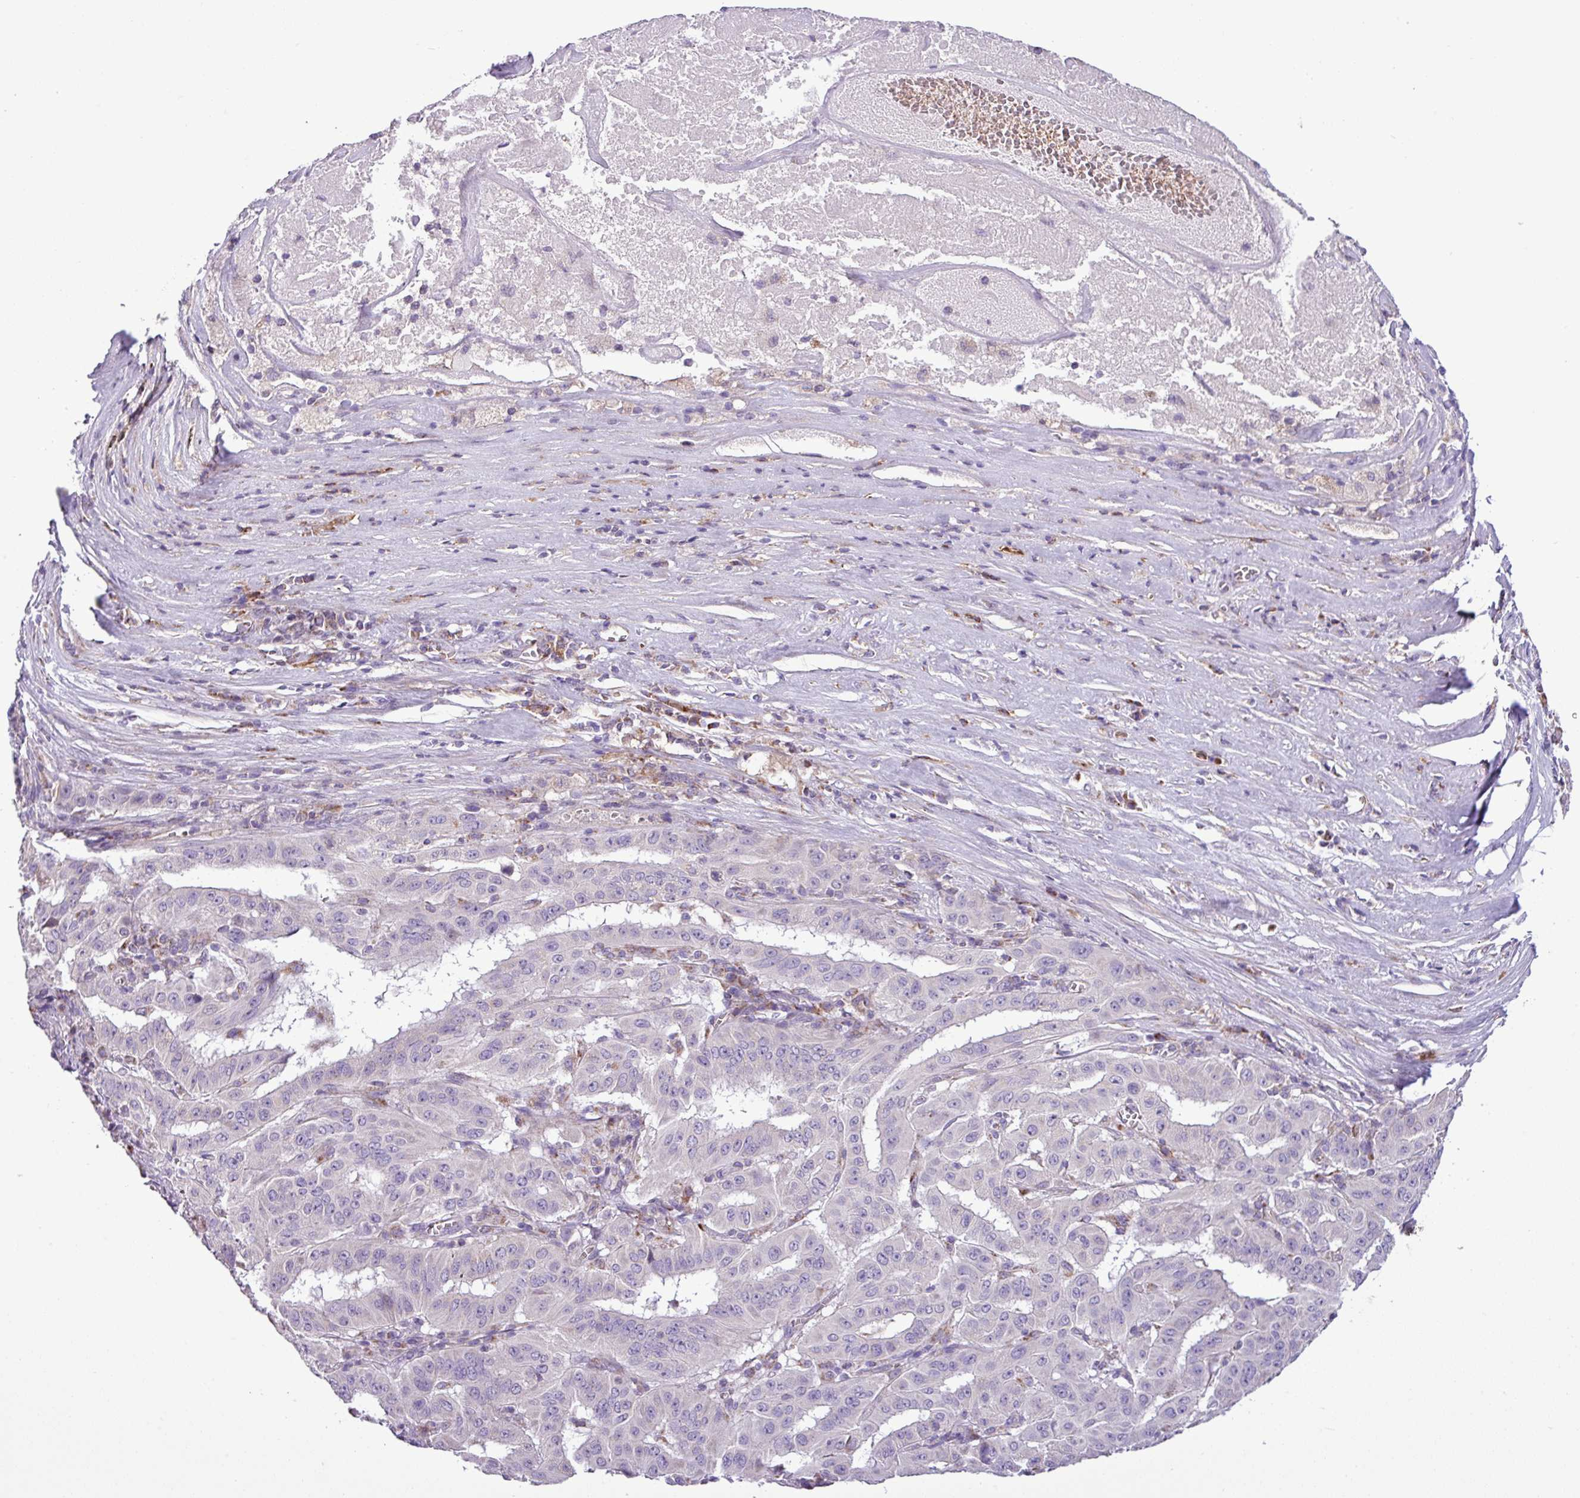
{"staining": {"intensity": "negative", "quantity": "none", "location": "none"}, "tissue": "pancreatic cancer", "cell_type": "Tumor cells", "image_type": "cancer", "snomed": [{"axis": "morphology", "description": "Adenocarcinoma, NOS"}, {"axis": "topography", "description": "Pancreas"}], "caption": "Immunohistochemistry photomicrograph of neoplastic tissue: human pancreatic cancer (adenocarcinoma) stained with DAB (3,3'-diaminobenzidine) displays no significant protein positivity in tumor cells.", "gene": "FAM183A", "patient": {"sex": "male", "age": 63}}